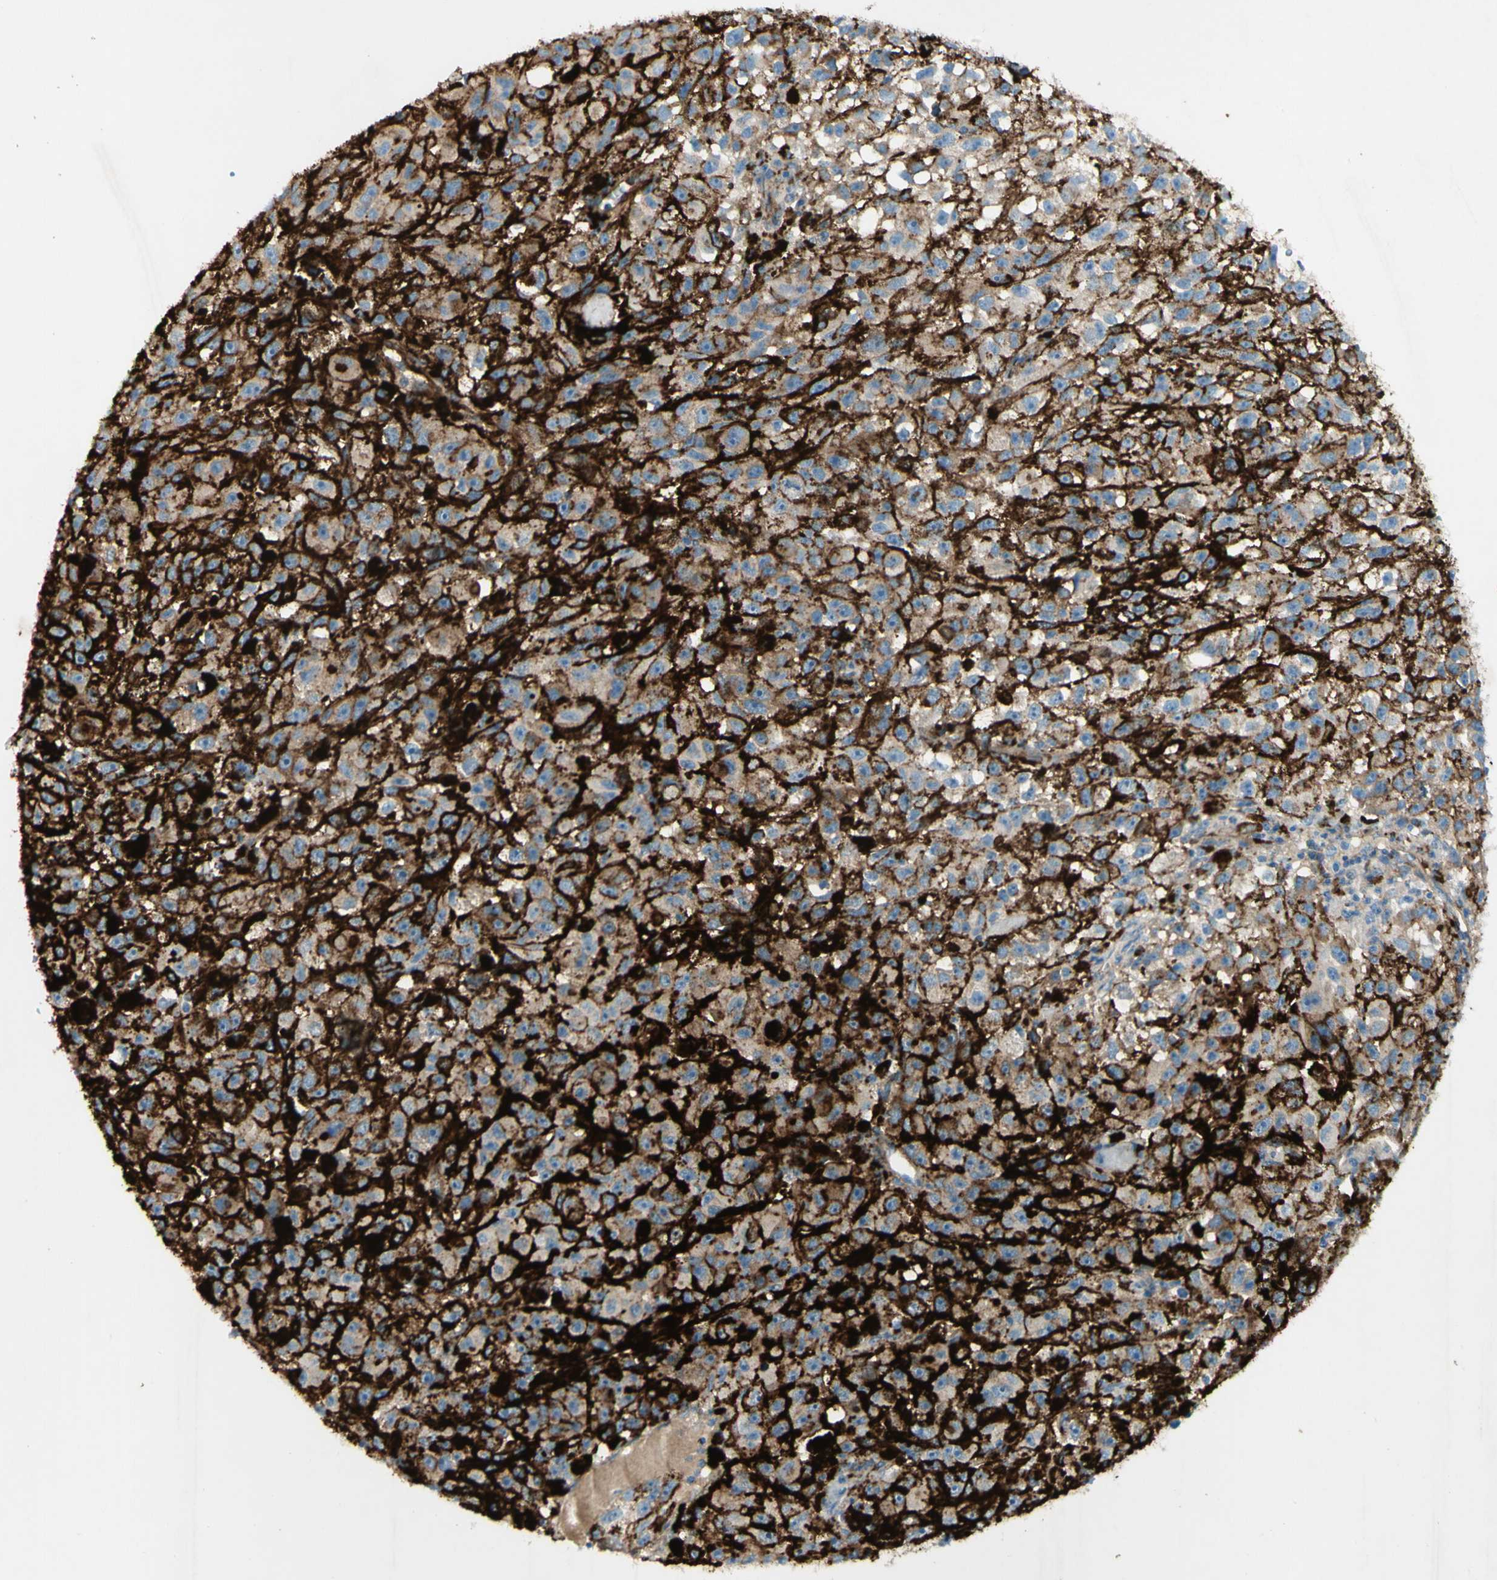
{"staining": {"intensity": "weak", "quantity": ">75%", "location": "cytoplasmic/membranous"}, "tissue": "melanoma", "cell_type": "Tumor cells", "image_type": "cancer", "snomed": [{"axis": "morphology", "description": "Malignant melanoma, NOS"}, {"axis": "topography", "description": "Skin"}], "caption": "Melanoma stained with DAB immunohistochemistry exhibits low levels of weak cytoplasmic/membranous expression in approximately >75% of tumor cells.", "gene": "GDF15", "patient": {"sex": "female", "age": 104}}